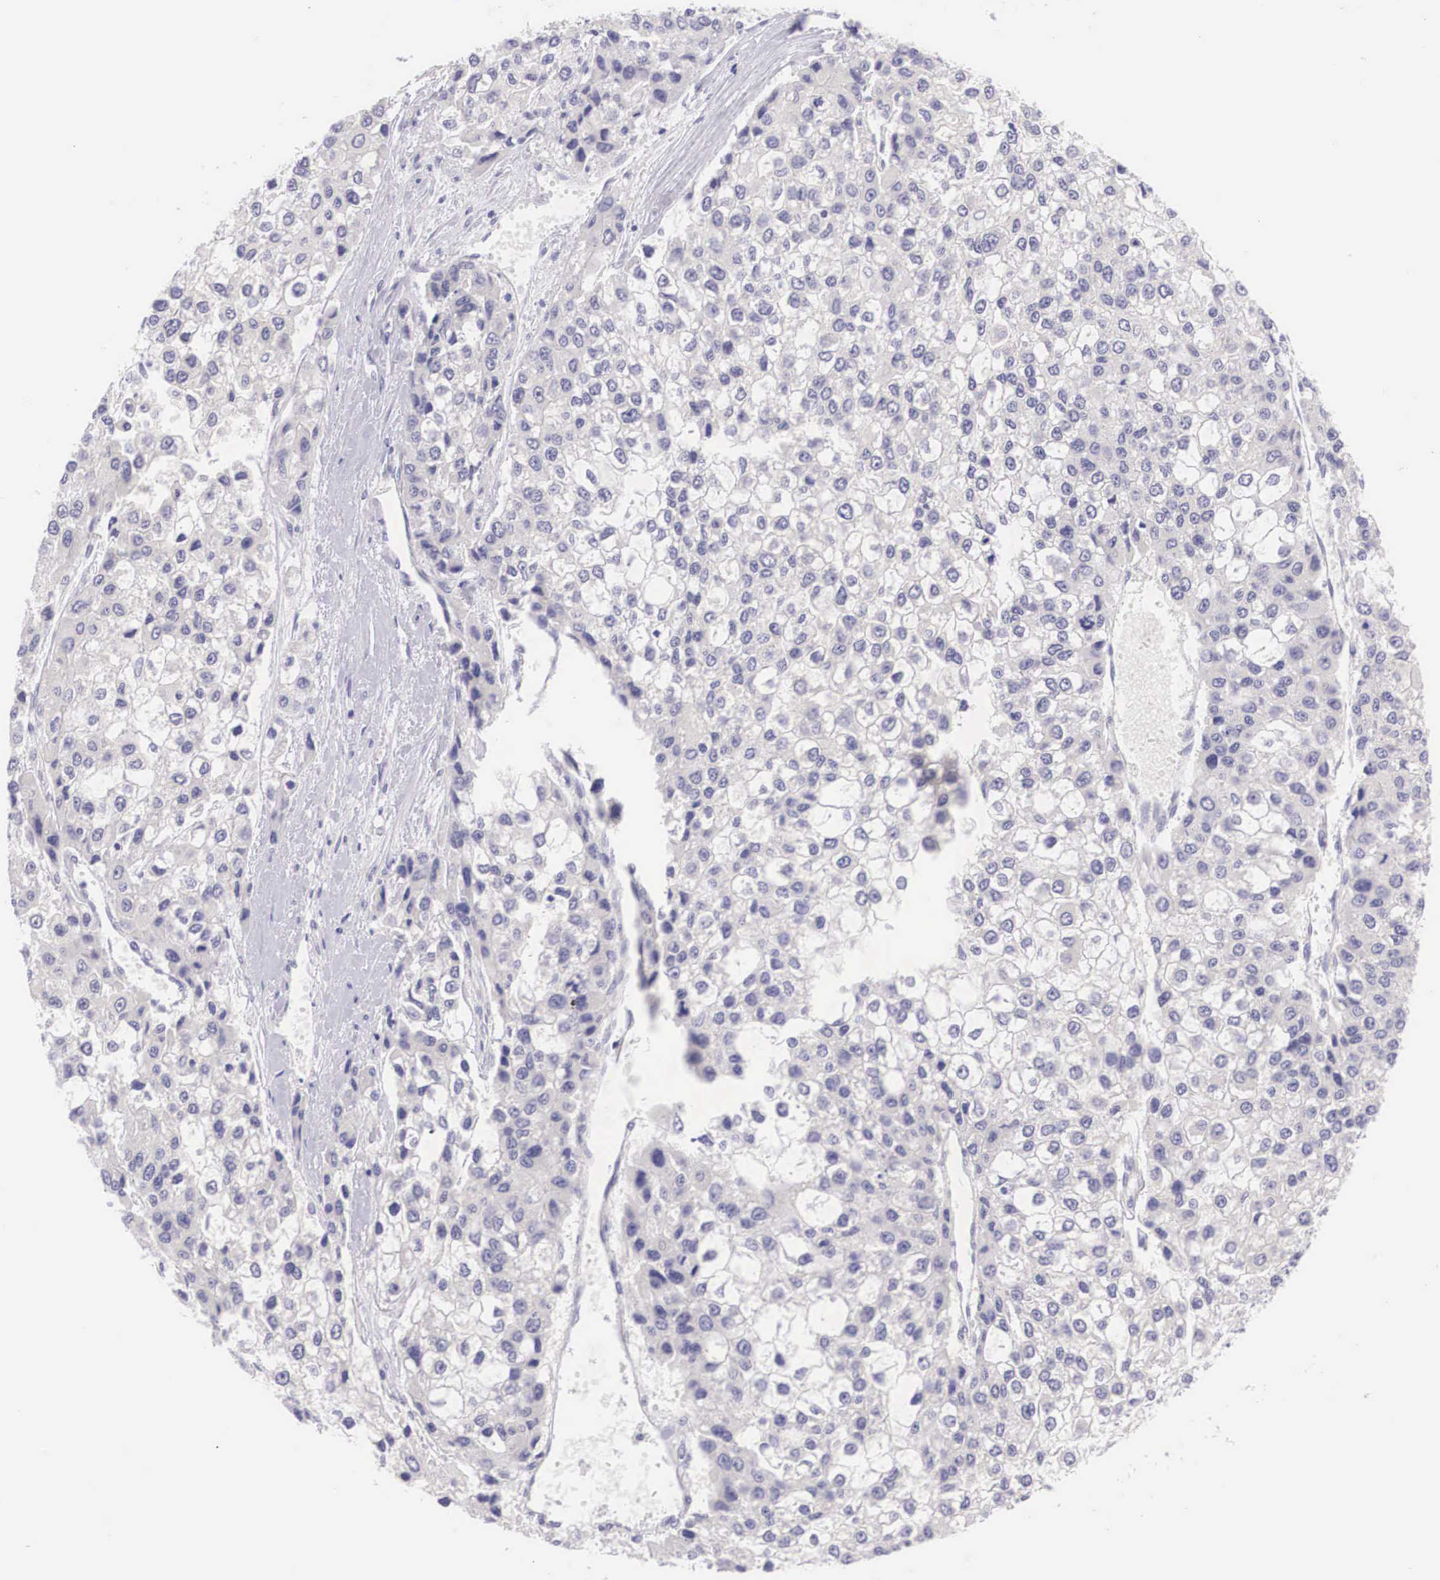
{"staining": {"intensity": "negative", "quantity": "none", "location": "none"}, "tissue": "liver cancer", "cell_type": "Tumor cells", "image_type": "cancer", "snomed": [{"axis": "morphology", "description": "Carcinoma, Hepatocellular, NOS"}, {"axis": "topography", "description": "Liver"}], "caption": "The IHC histopathology image has no significant staining in tumor cells of liver cancer tissue.", "gene": "BCL6", "patient": {"sex": "female", "age": 66}}